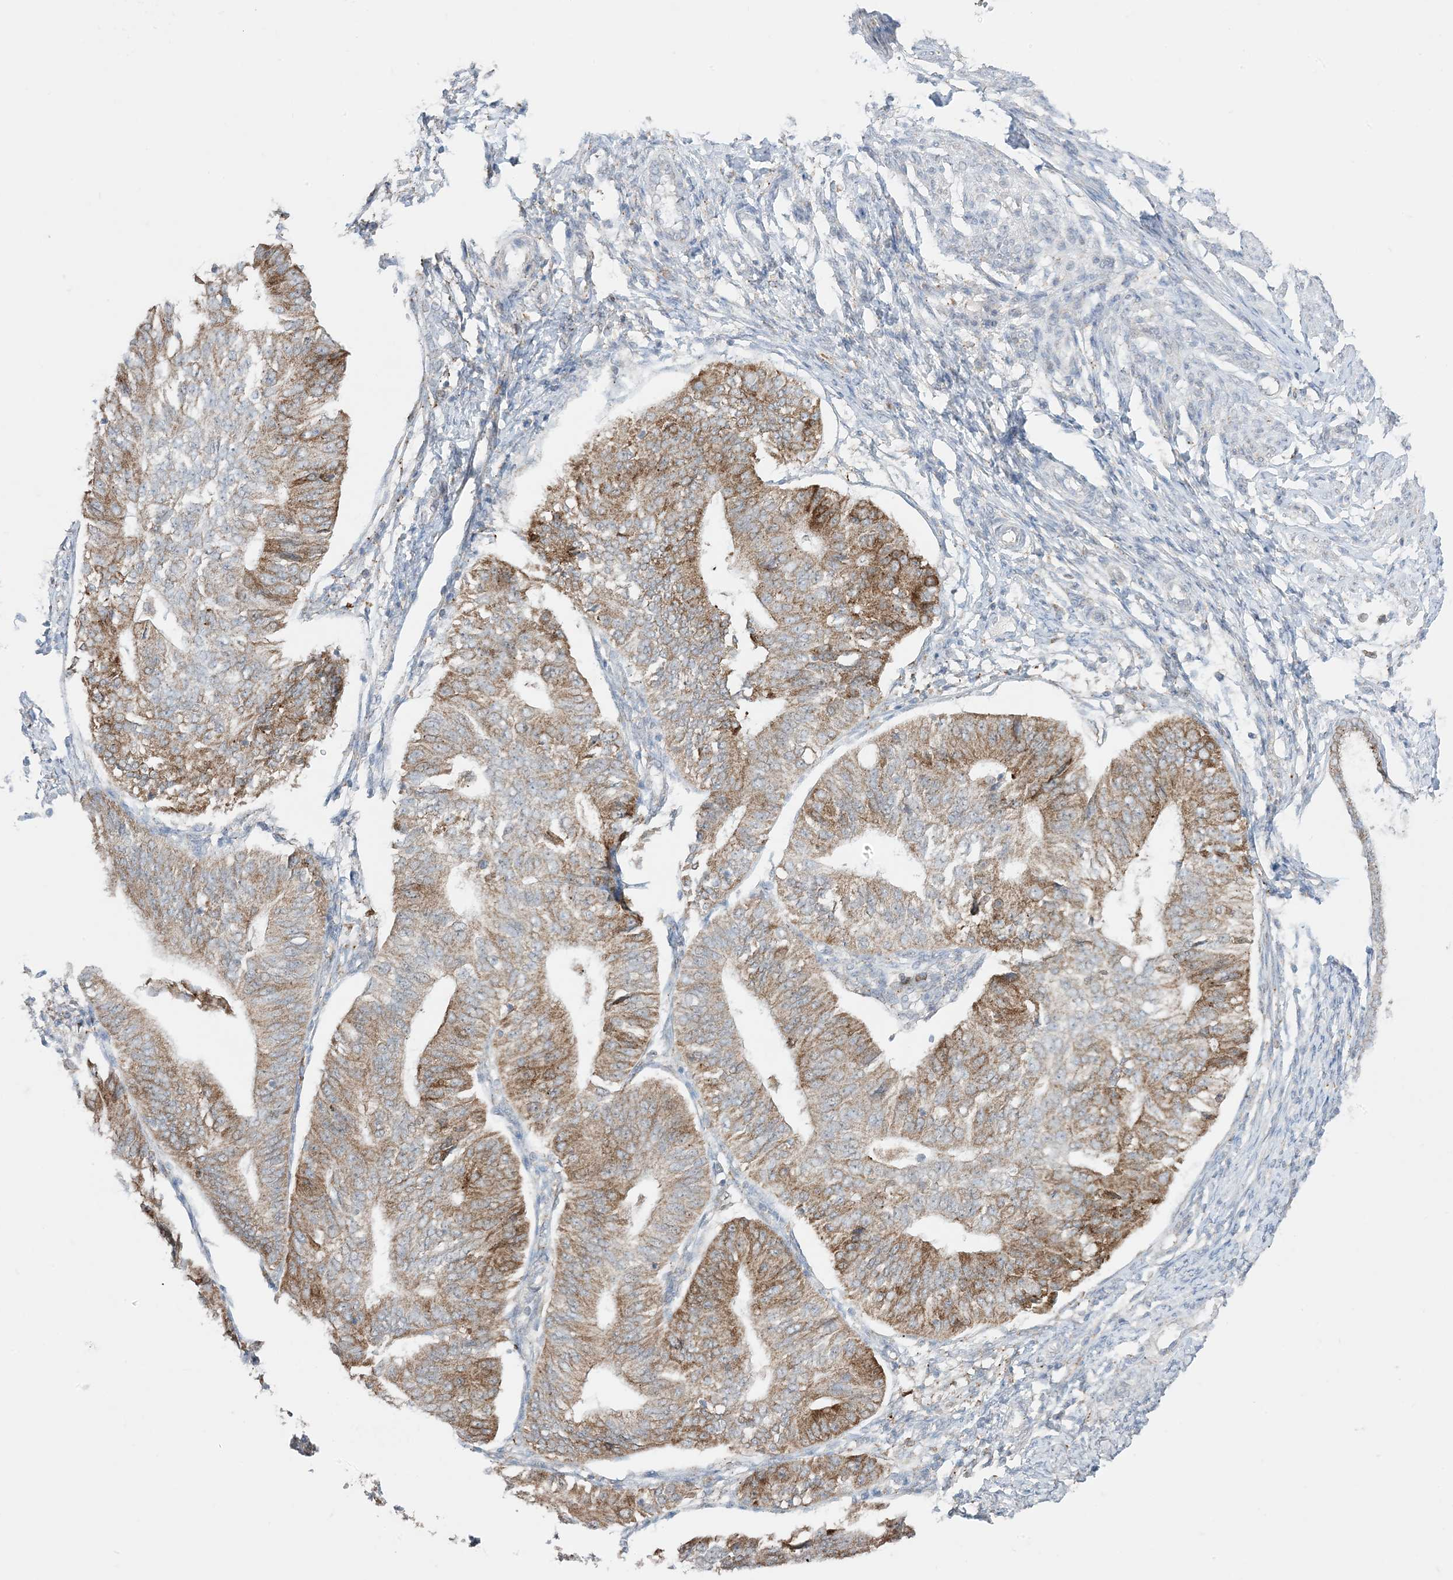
{"staining": {"intensity": "moderate", "quantity": ">75%", "location": "cytoplasmic/membranous"}, "tissue": "endometrial cancer", "cell_type": "Tumor cells", "image_type": "cancer", "snomed": [{"axis": "morphology", "description": "Adenocarcinoma, NOS"}, {"axis": "topography", "description": "Endometrium"}], "caption": "Immunohistochemical staining of human adenocarcinoma (endometrial) displays moderate cytoplasmic/membranous protein positivity in about >75% of tumor cells.", "gene": "ODC1", "patient": {"sex": "female", "age": 32}}